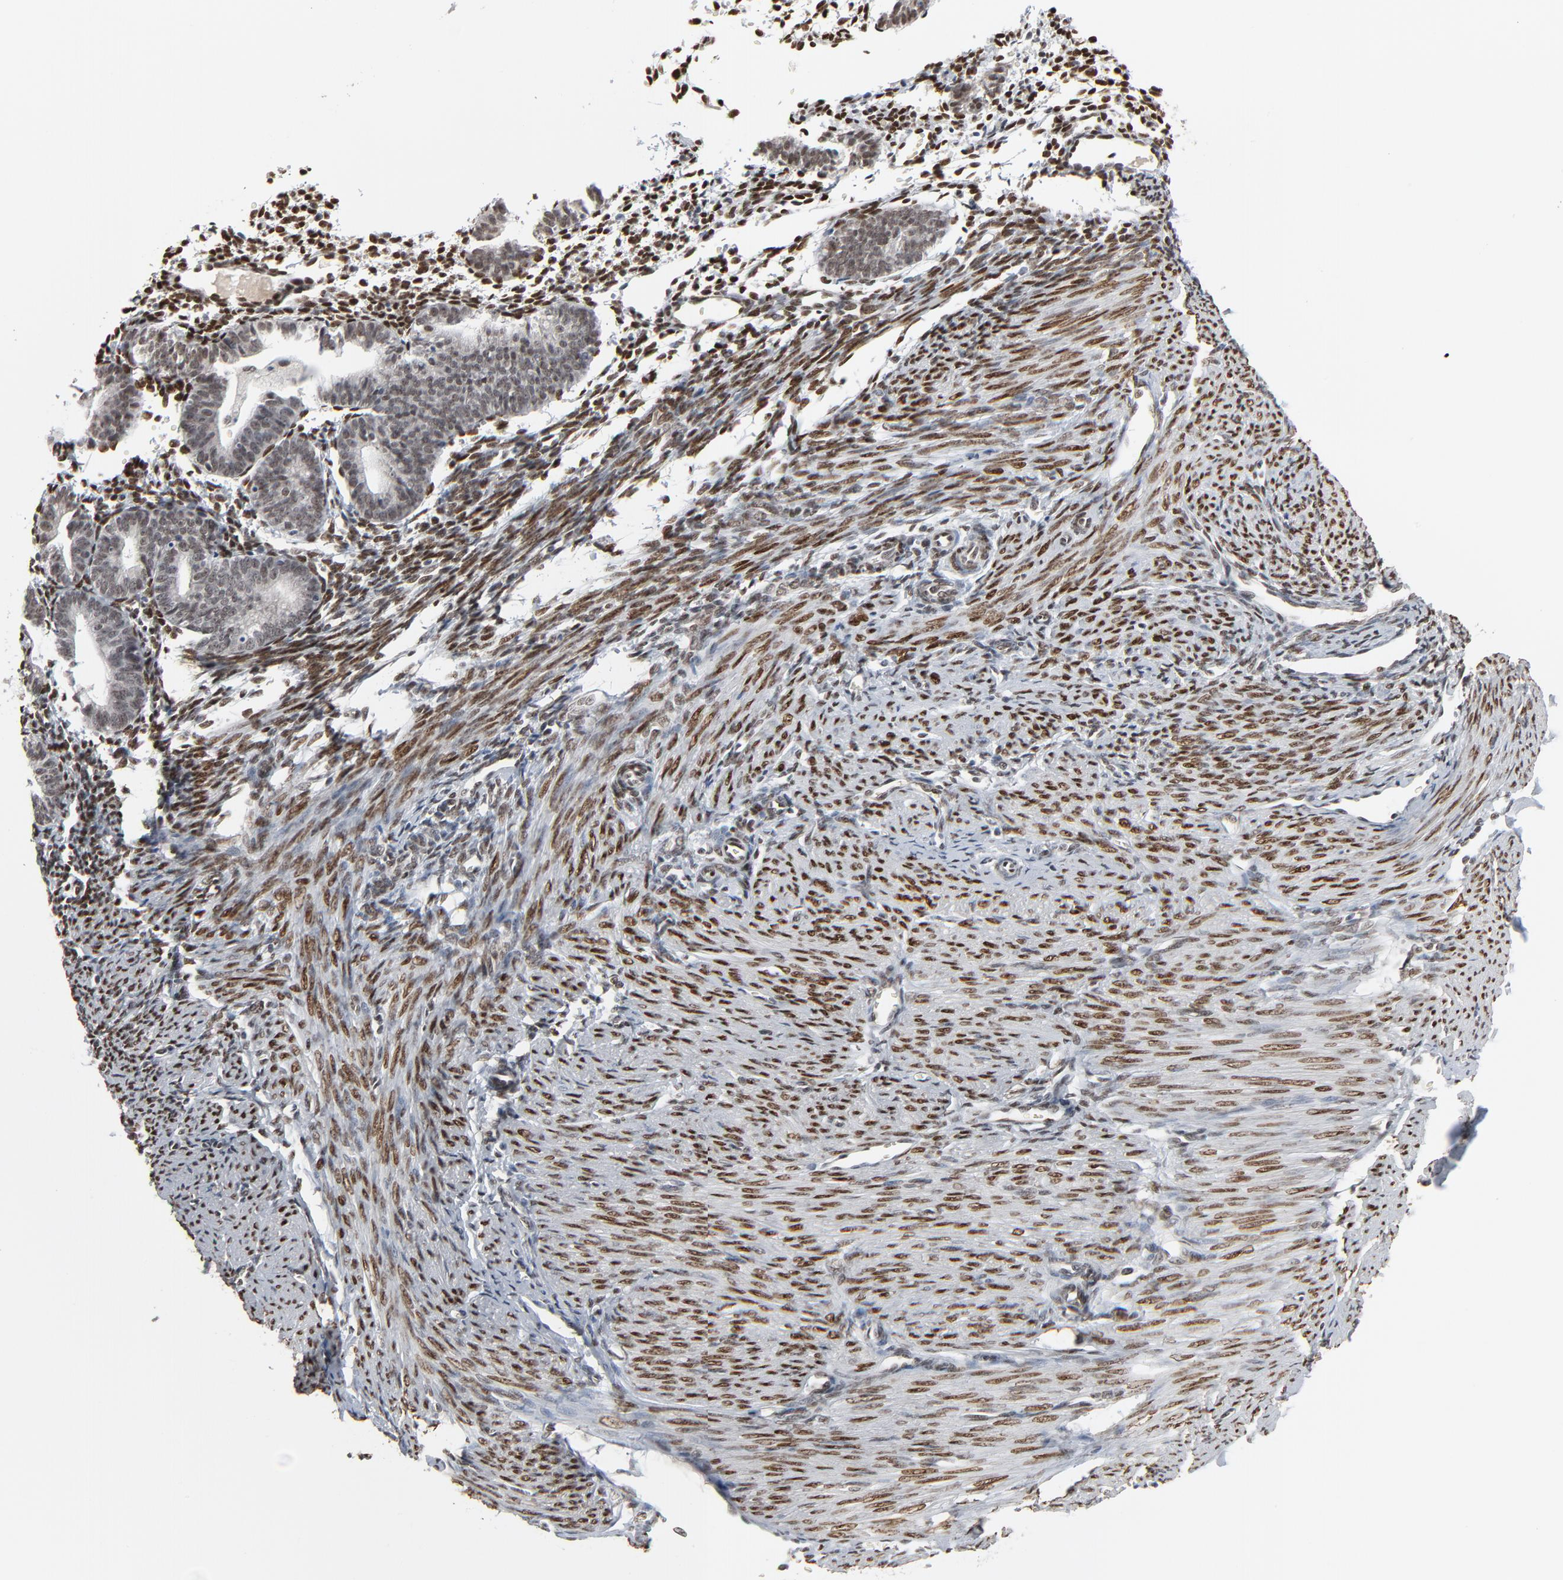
{"staining": {"intensity": "strong", "quantity": ">75%", "location": "nuclear"}, "tissue": "endometrium", "cell_type": "Cells in endometrial stroma", "image_type": "normal", "snomed": [{"axis": "morphology", "description": "Normal tissue, NOS"}, {"axis": "topography", "description": "Endometrium"}], "caption": "Immunohistochemical staining of unremarkable human endometrium demonstrates strong nuclear protein expression in about >75% of cells in endometrial stroma.", "gene": "CUX1", "patient": {"sex": "female", "age": 61}}